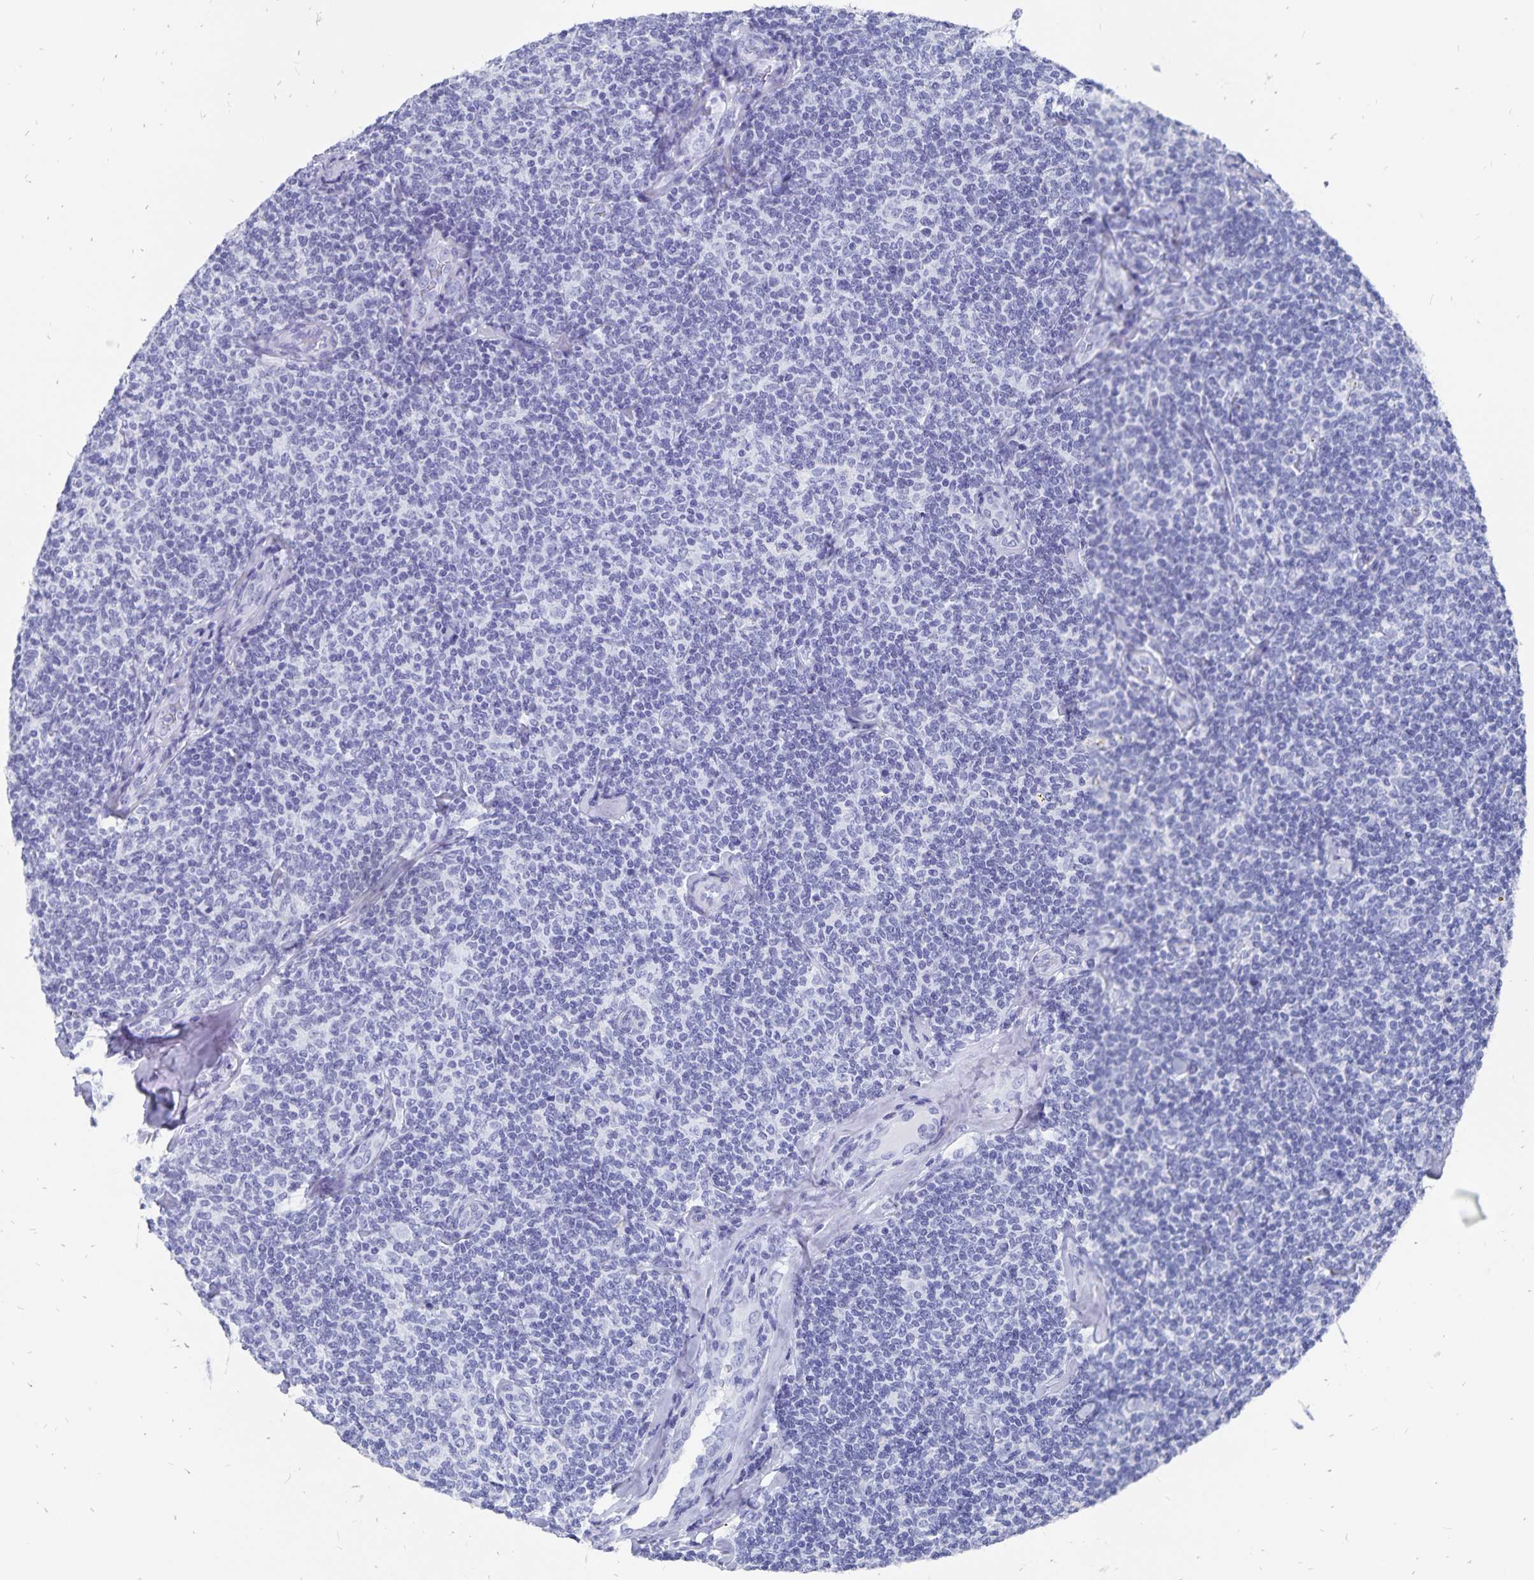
{"staining": {"intensity": "negative", "quantity": "none", "location": "none"}, "tissue": "lymphoma", "cell_type": "Tumor cells", "image_type": "cancer", "snomed": [{"axis": "morphology", "description": "Malignant lymphoma, non-Hodgkin's type, Low grade"}, {"axis": "topography", "description": "Lymph node"}], "caption": "The image displays no staining of tumor cells in low-grade malignant lymphoma, non-Hodgkin's type.", "gene": "ADH1A", "patient": {"sex": "female", "age": 56}}